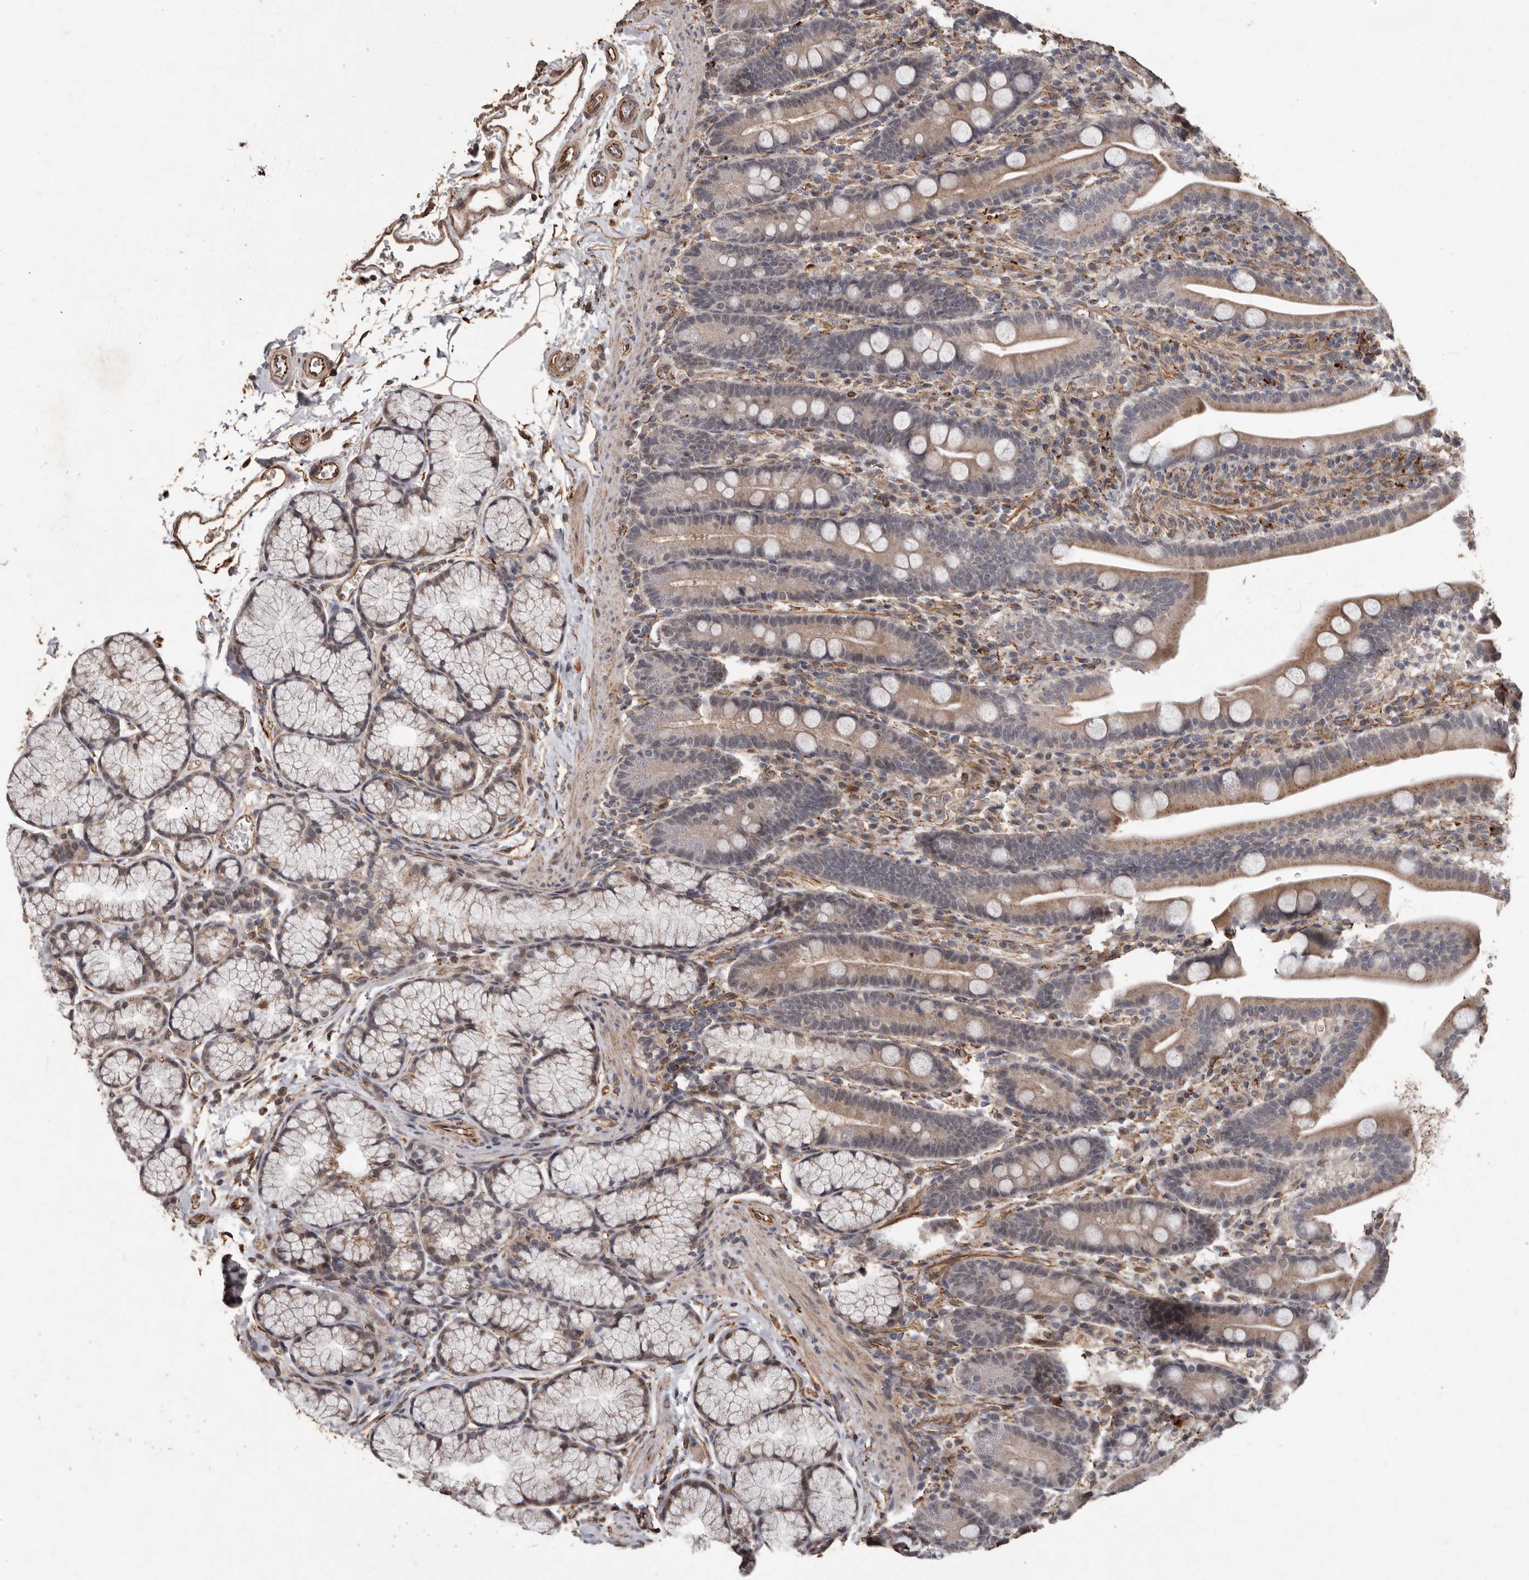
{"staining": {"intensity": "moderate", "quantity": "<25%", "location": "cytoplasmic/membranous"}, "tissue": "duodenum", "cell_type": "Glandular cells", "image_type": "normal", "snomed": [{"axis": "morphology", "description": "Normal tissue, NOS"}, {"axis": "topography", "description": "Duodenum"}], "caption": "Normal duodenum demonstrates moderate cytoplasmic/membranous positivity in approximately <25% of glandular cells Ihc stains the protein of interest in brown and the nuclei are stained blue..", "gene": "BRAT1", "patient": {"sex": "male", "age": 35}}